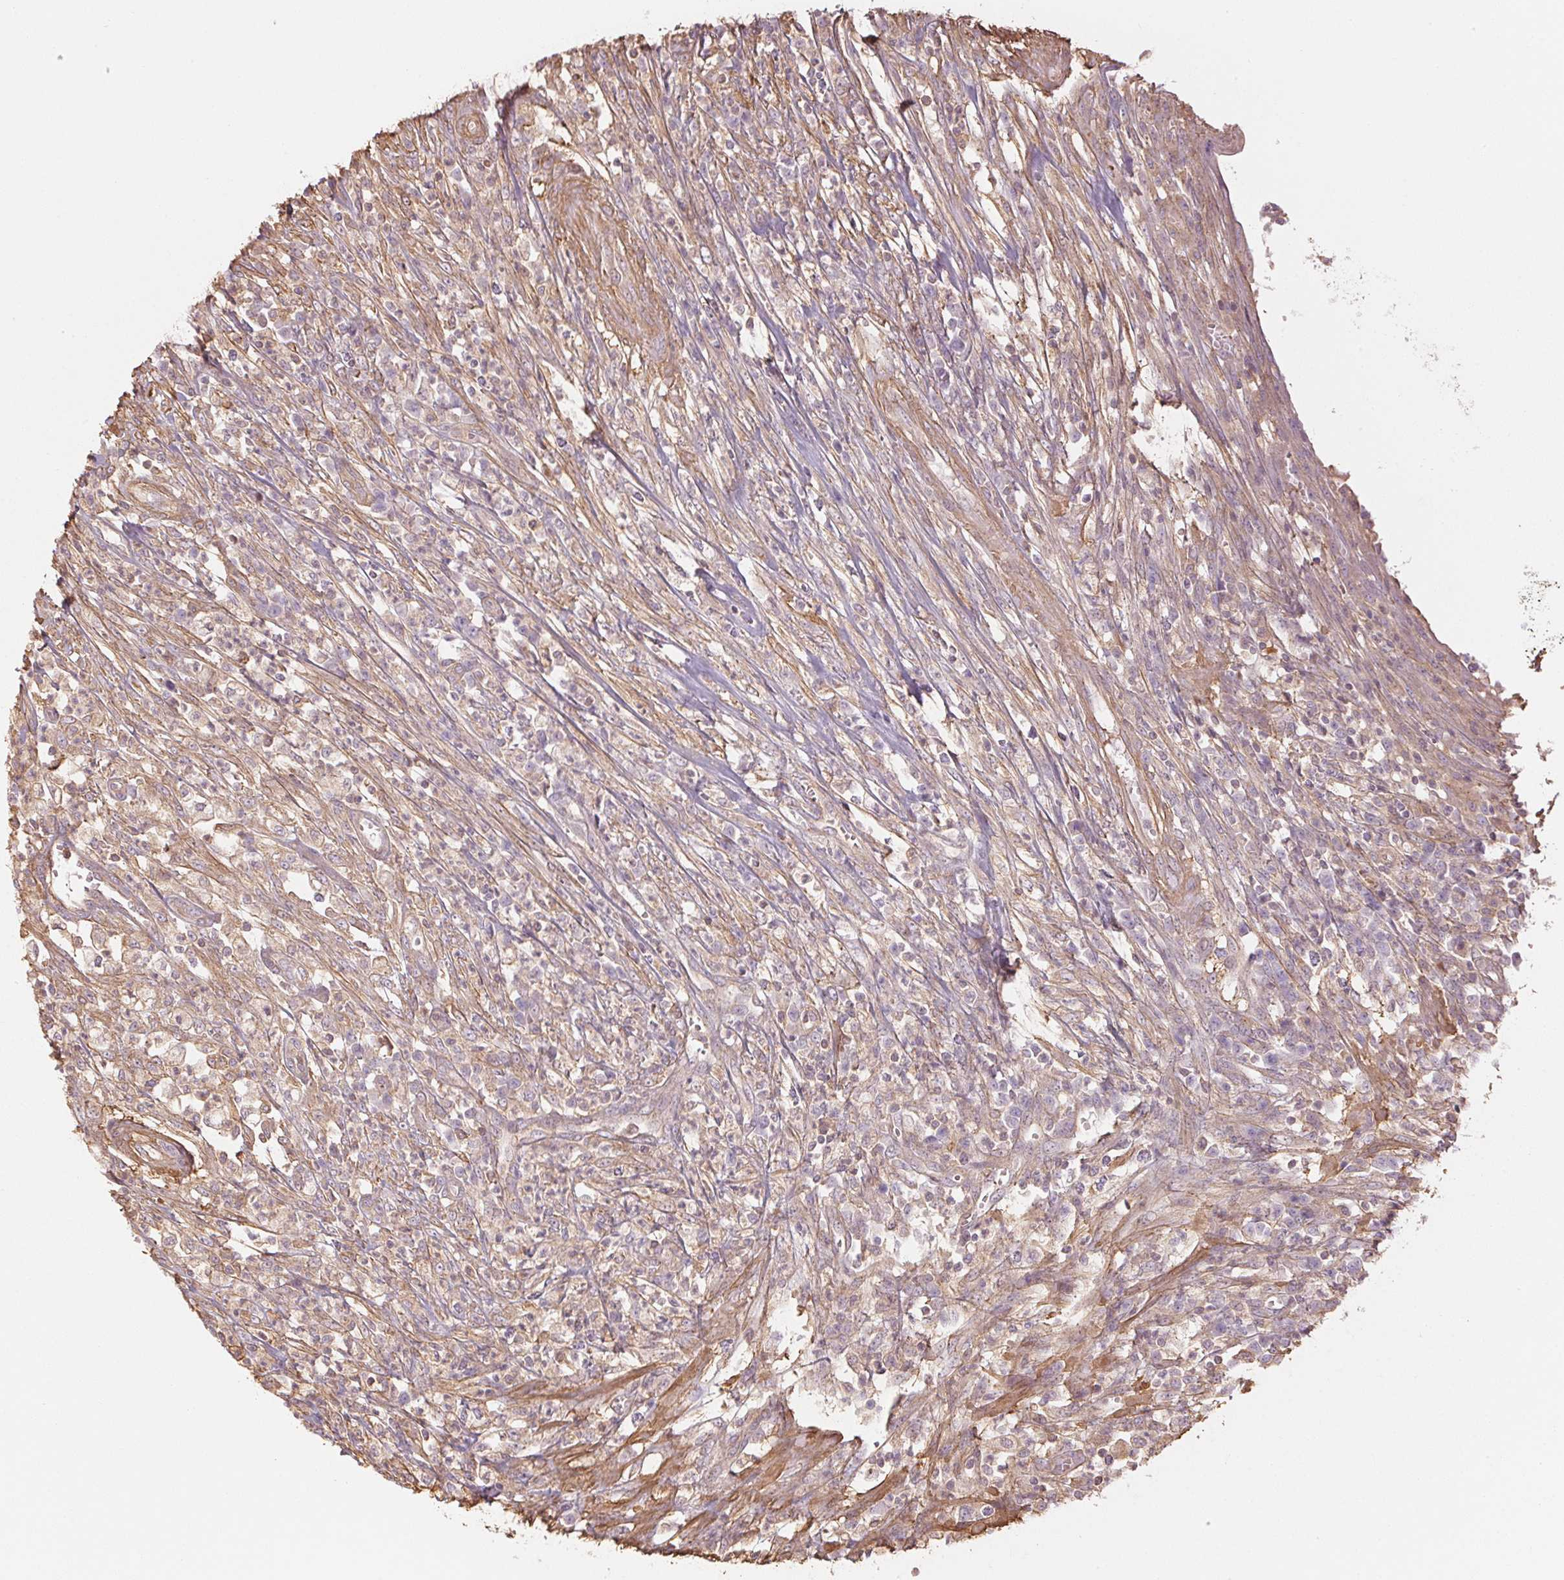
{"staining": {"intensity": "negative", "quantity": "none", "location": "none"}, "tissue": "colorectal cancer", "cell_type": "Tumor cells", "image_type": "cancer", "snomed": [{"axis": "morphology", "description": "Adenocarcinoma, NOS"}, {"axis": "topography", "description": "Colon"}], "caption": "Histopathology image shows no significant protein staining in tumor cells of colorectal cancer (adenocarcinoma).", "gene": "QDPR", "patient": {"sex": "male", "age": 65}}